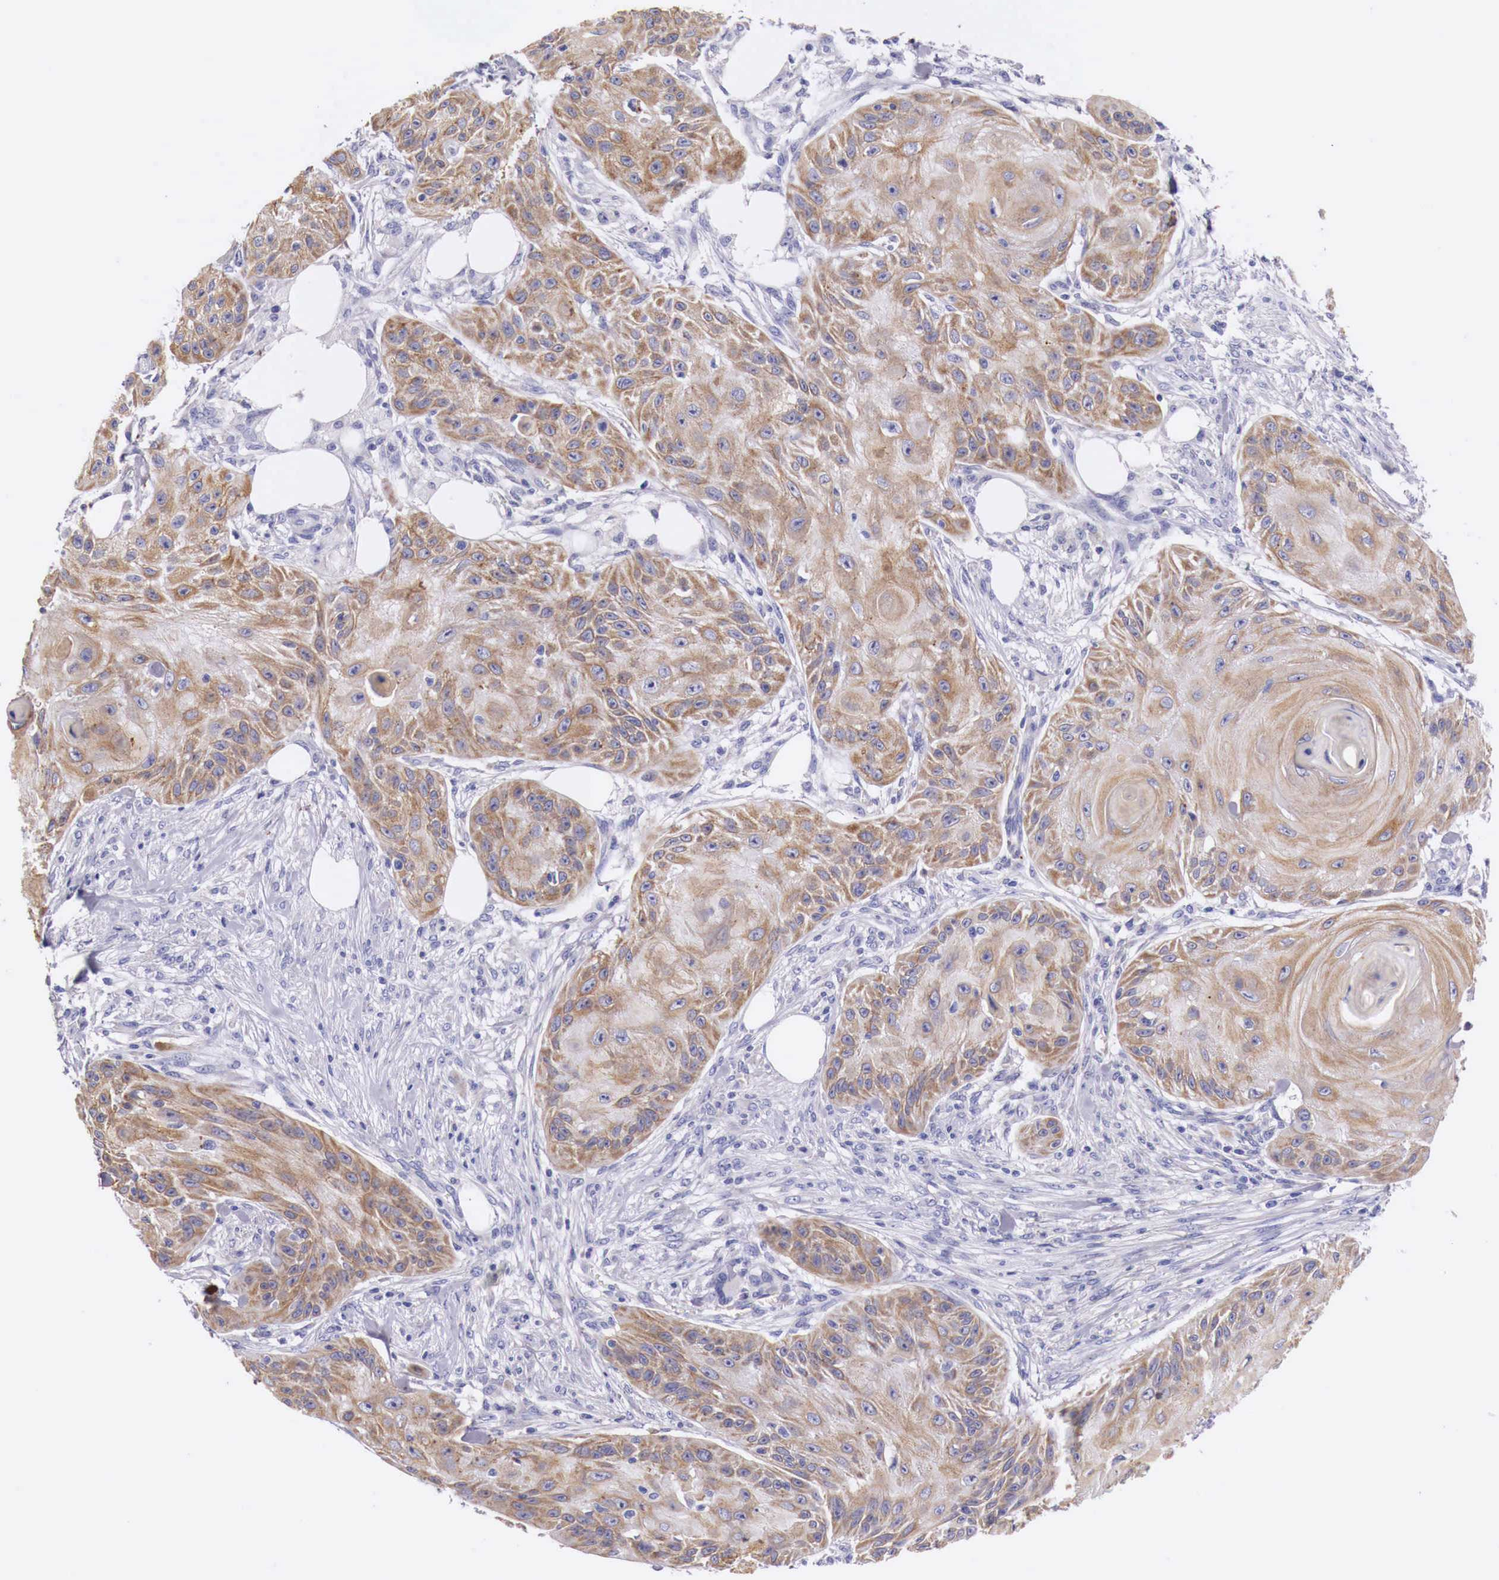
{"staining": {"intensity": "moderate", "quantity": ">75%", "location": "cytoplasmic/membranous"}, "tissue": "skin cancer", "cell_type": "Tumor cells", "image_type": "cancer", "snomed": [{"axis": "morphology", "description": "Squamous cell carcinoma, NOS"}, {"axis": "topography", "description": "Skin"}], "caption": "Human skin cancer (squamous cell carcinoma) stained for a protein (brown) exhibits moderate cytoplasmic/membranous positive expression in about >75% of tumor cells.", "gene": "NREP", "patient": {"sex": "female", "age": 88}}